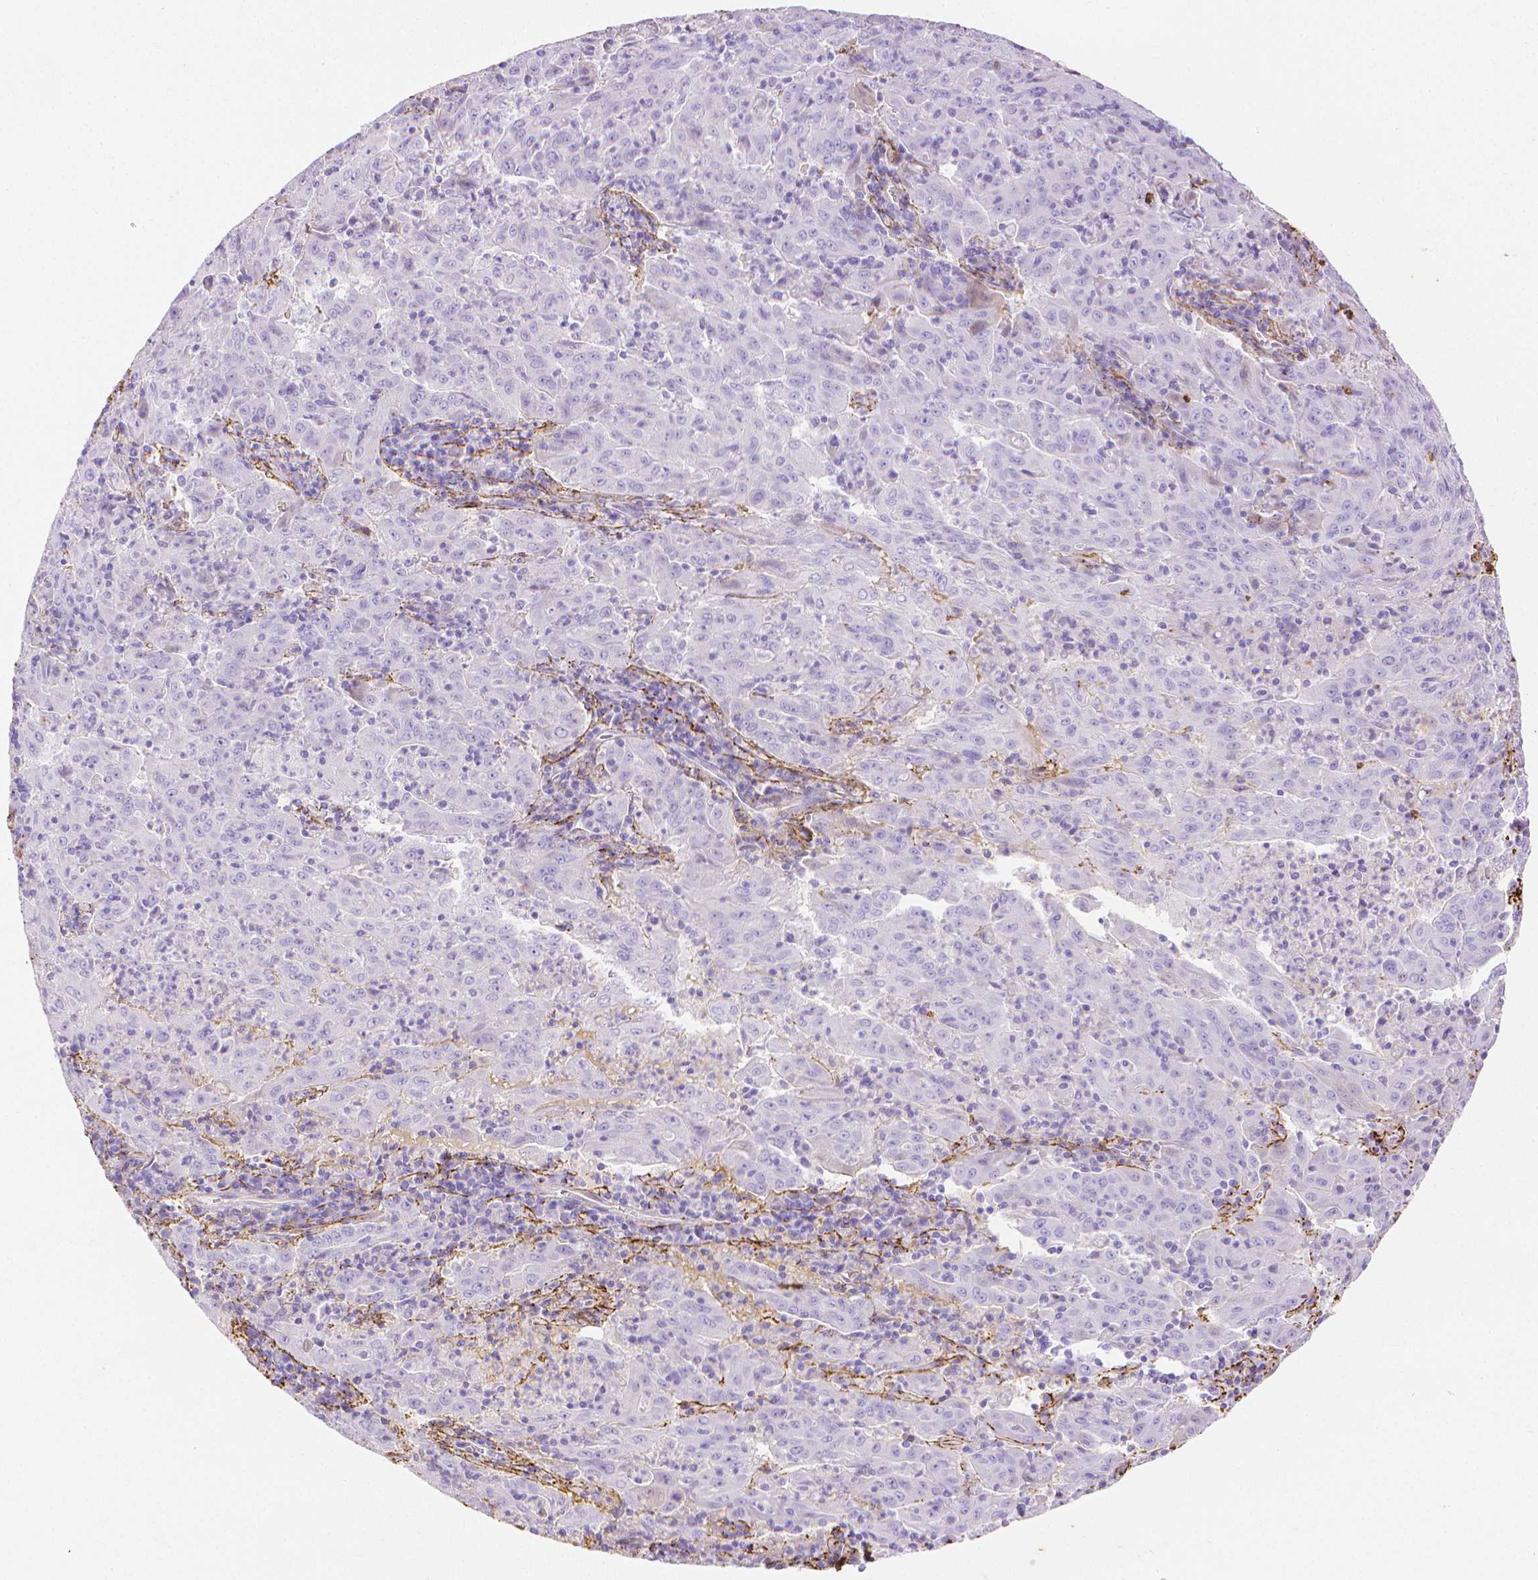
{"staining": {"intensity": "negative", "quantity": "none", "location": "none"}, "tissue": "pancreatic cancer", "cell_type": "Tumor cells", "image_type": "cancer", "snomed": [{"axis": "morphology", "description": "Adenocarcinoma, NOS"}, {"axis": "topography", "description": "Pancreas"}], "caption": "IHC of adenocarcinoma (pancreatic) demonstrates no positivity in tumor cells.", "gene": "FBN1", "patient": {"sex": "male", "age": 63}}